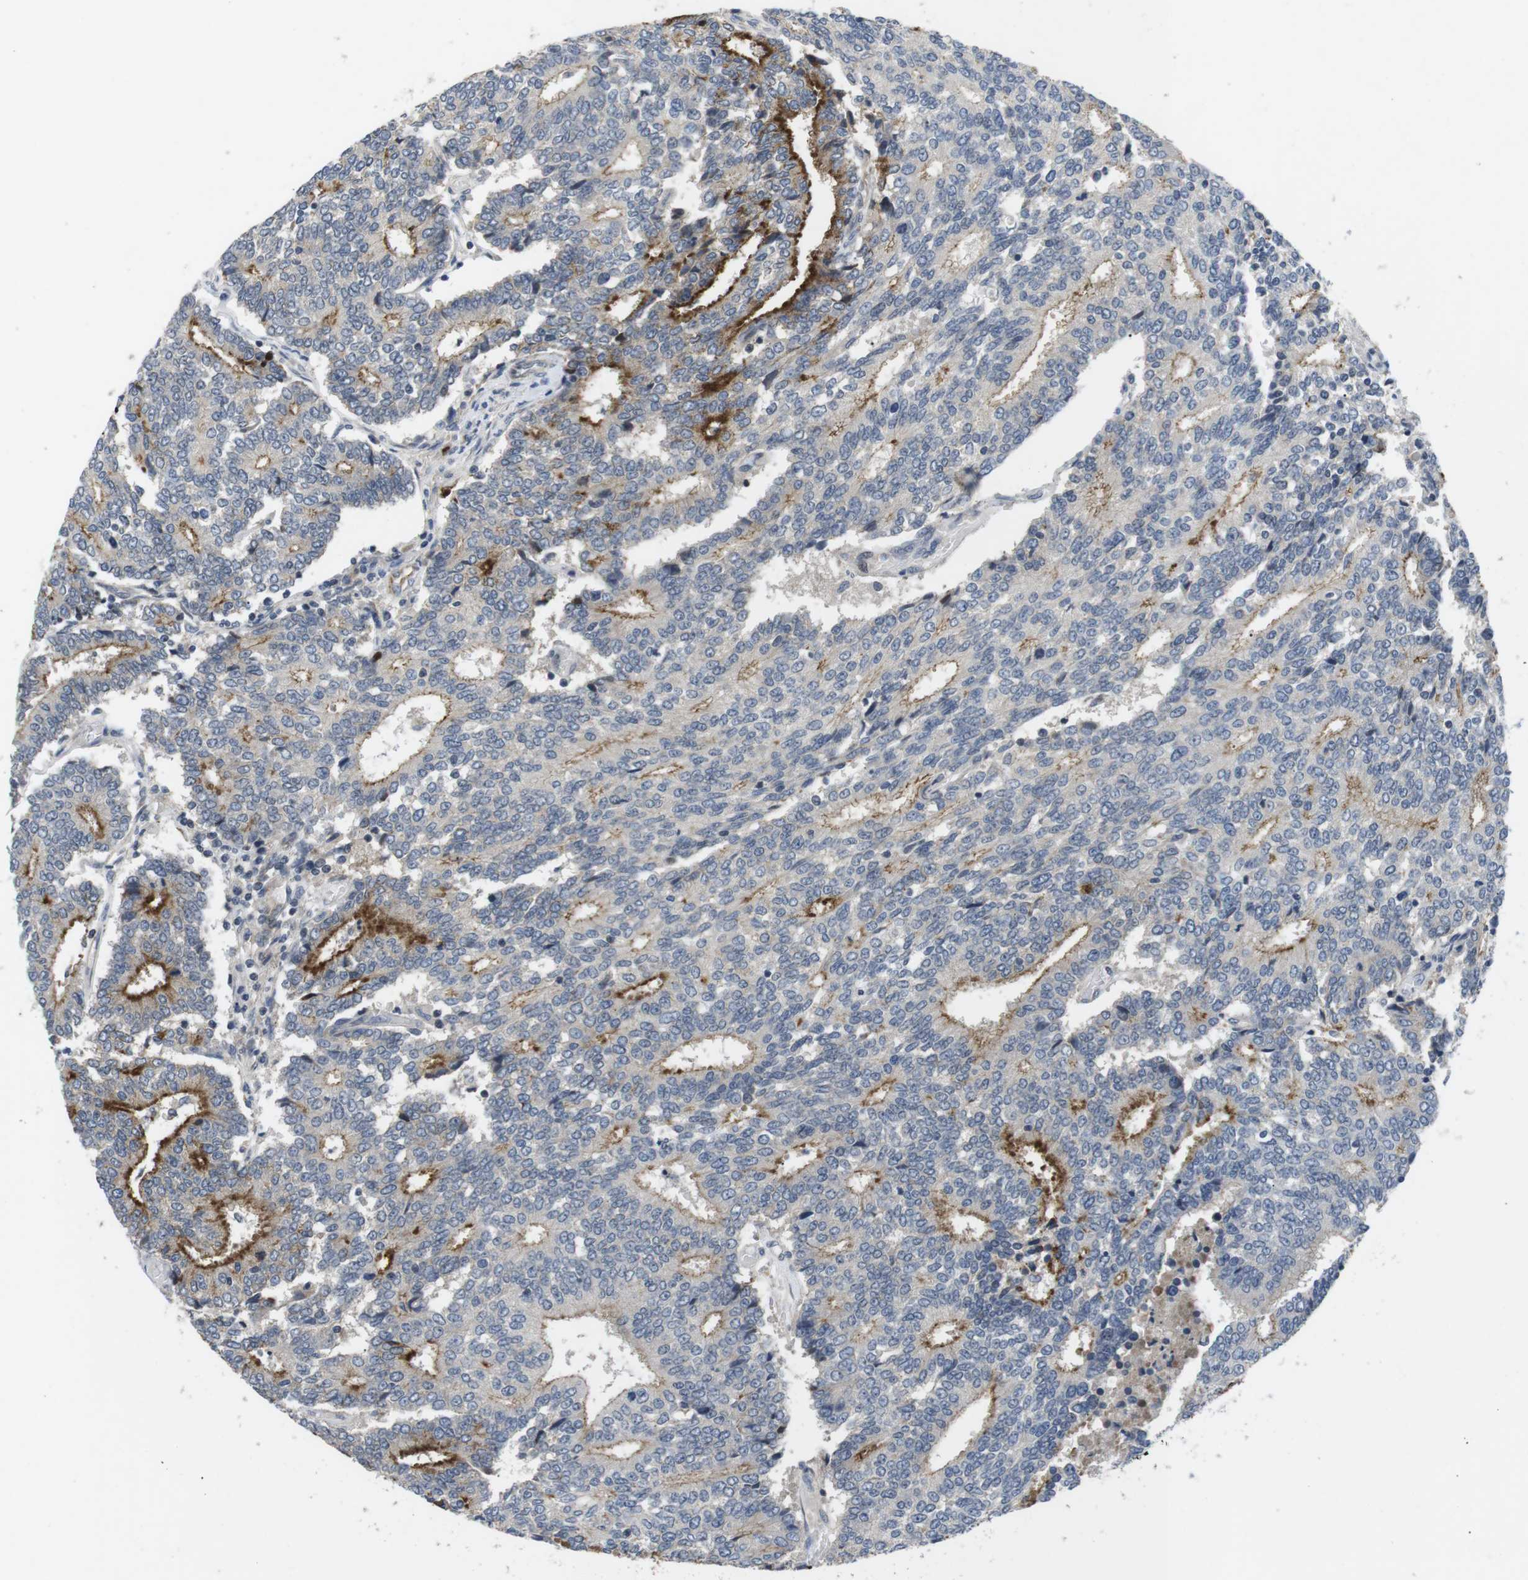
{"staining": {"intensity": "moderate", "quantity": "25%-75%", "location": "cytoplasmic/membranous"}, "tissue": "prostate cancer", "cell_type": "Tumor cells", "image_type": "cancer", "snomed": [{"axis": "morphology", "description": "Normal tissue, NOS"}, {"axis": "morphology", "description": "Adenocarcinoma, High grade"}, {"axis": "topography", "description": "Prostate"}, {"axis": "topography", "description": "Seminal veicle"}], "caption": "Prostate cancer (high-grade adenocarcinoma) tissue shows moderate cytoplasmic/membranous positivity in approximately 25%-75% of tumor cells", "gene": "NECTIN1", "patient": {"sex": "male", "age": 55}}